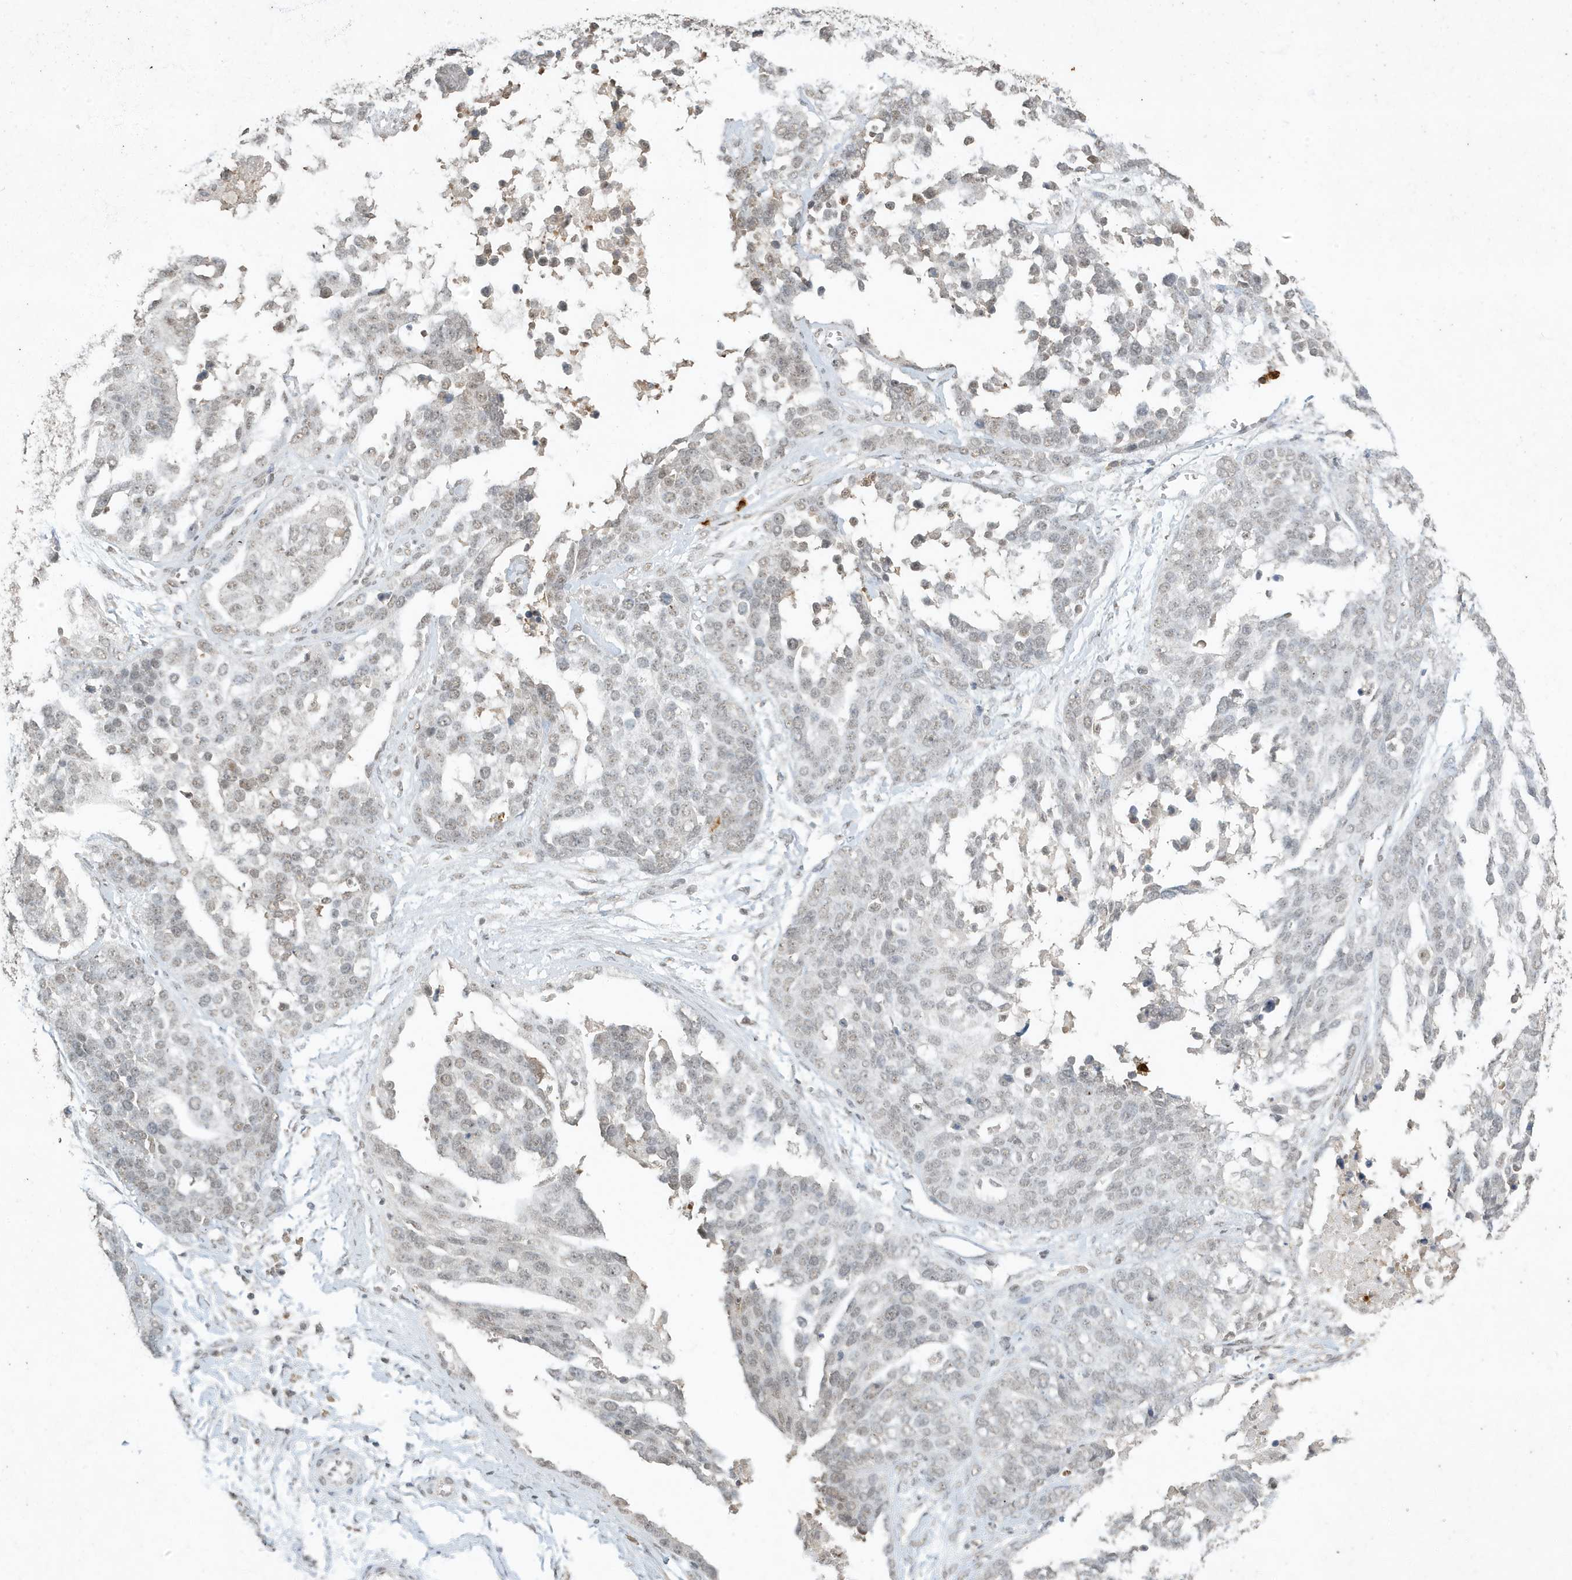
{"staining": {"intensity": "weak", "quantity": "<25%", "location": "nuclear"}, "tissue": "ovarian cancer", "cell_type": "Tumor cells", "image_type": "cancer", "snomed": [{"axis": "morphology", "description": "Cystadenocarcinoma, serous, NOS"}, {"axis": "topography", "description": "Ovary"}], "caption": "This image is of serous cystadenocarcinoma (ovarian) stained with immunohistochemistry (IHC) to label a protein in brown with the nuclei are counter-stained blue. There is no positivity in tumor cells.", "gene": "DEFA1", "patient": {"sex": "female", "age": 44}}